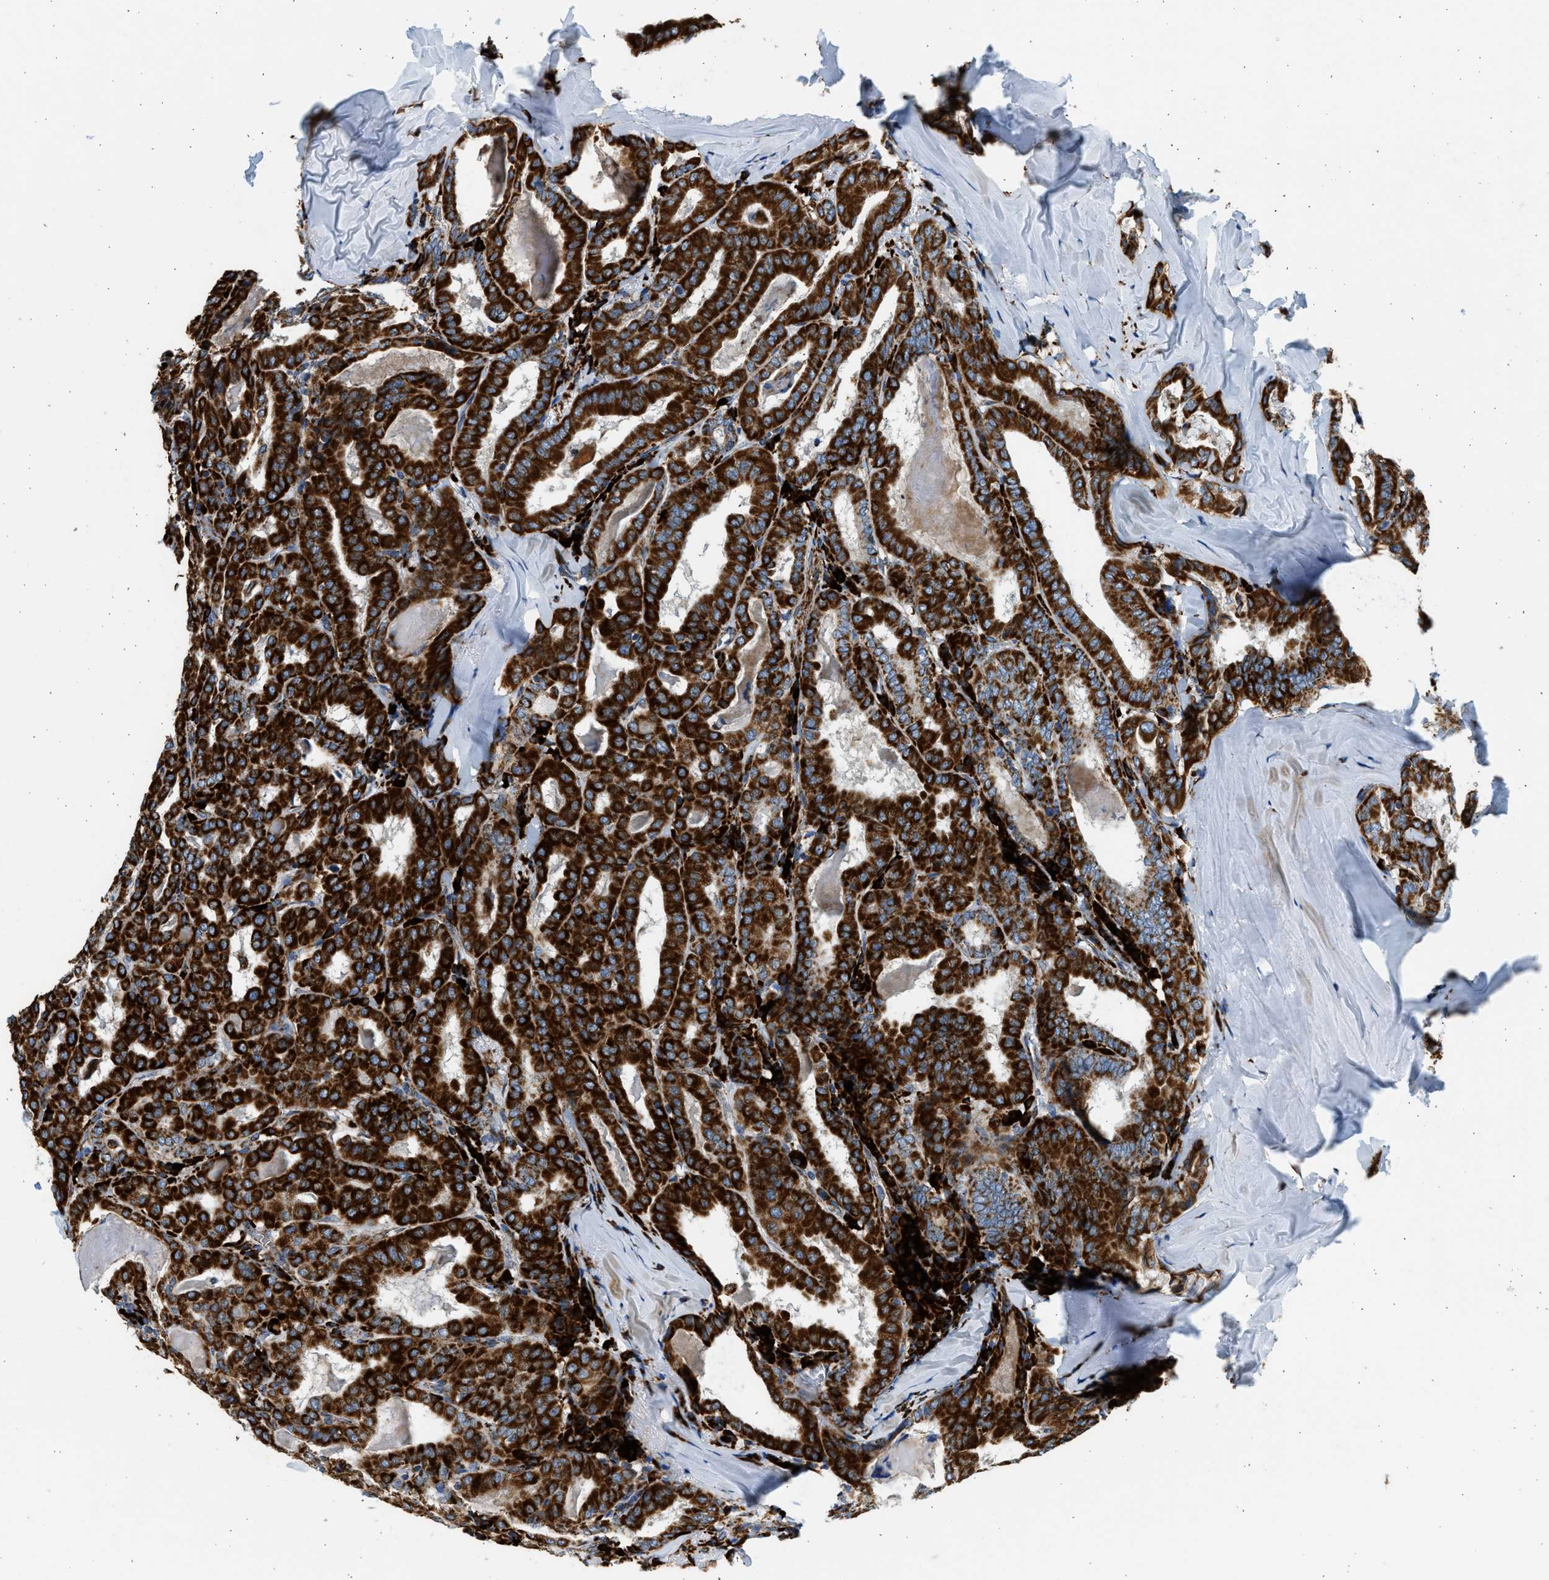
{"staining": {"intensity": "strong", "quantity": ">75%", "location": "cytoplasmic/membranous"}, "tissue": "thyroid cancer", "cell_type": "Tumor cells", "image_type": "cancer", "snomed": [{"axis": "morphology", "description": "Papillary adenocarcinoma, NOS"}, {"axis": "topography", "description": "Thyroid gland"}], "caption": "Immunohistochemical staining of human papillary adenocarcinoma (thyroid) shows high levels of strong cytoplasmic/membranous expression in approximately >75% of tumor cells. (IHC, brightfield microscopy, high magnification).", "gene": "KCNMB3", "patient": {"sex": "female", "age": 42}}